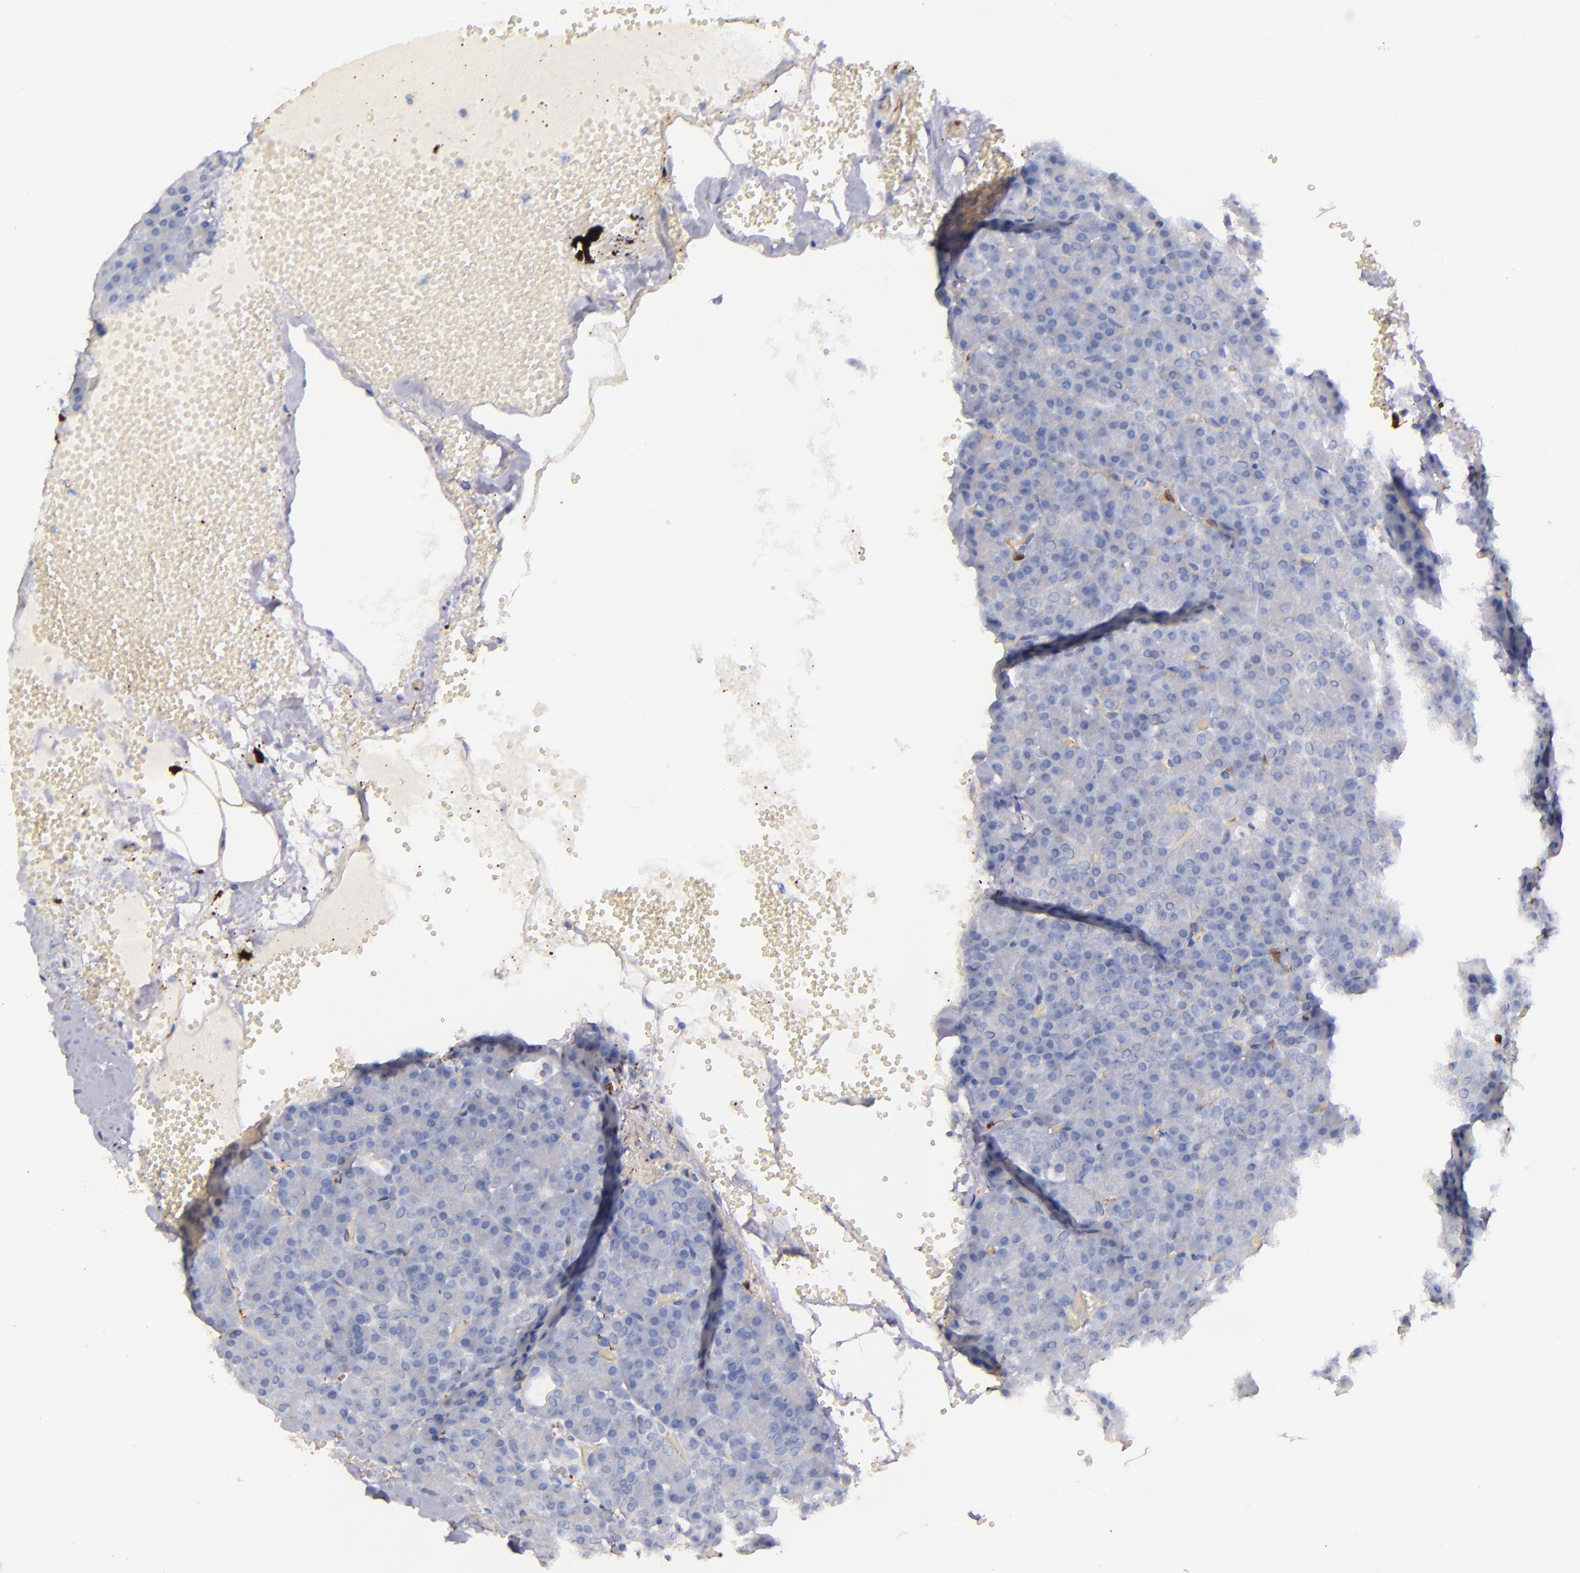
{"staining": {"intensity": "negative", "quantity": "none", "location": "none"}, "tissue": "pancreas", "cell_type": "Exocrine glandular cells", "image_type": "normal", "snomed": [{"axis": "morphology", "description": "Normal tissue, NOS"}, {"axis": "topography", "description": "Pancreas"}], "caption": "Immunohistochemistry (IHC) photomicrograph of normal pancreas: pancreas stained with DAB (3,3'-diaminobenzidine) shows no significant protein expression in exocrine glandular cells. (Immunohistochemistry, brightfield microscopy, high magnification).", "gene": "F13A1", "patient": {"sex": "female", "age": 35}}